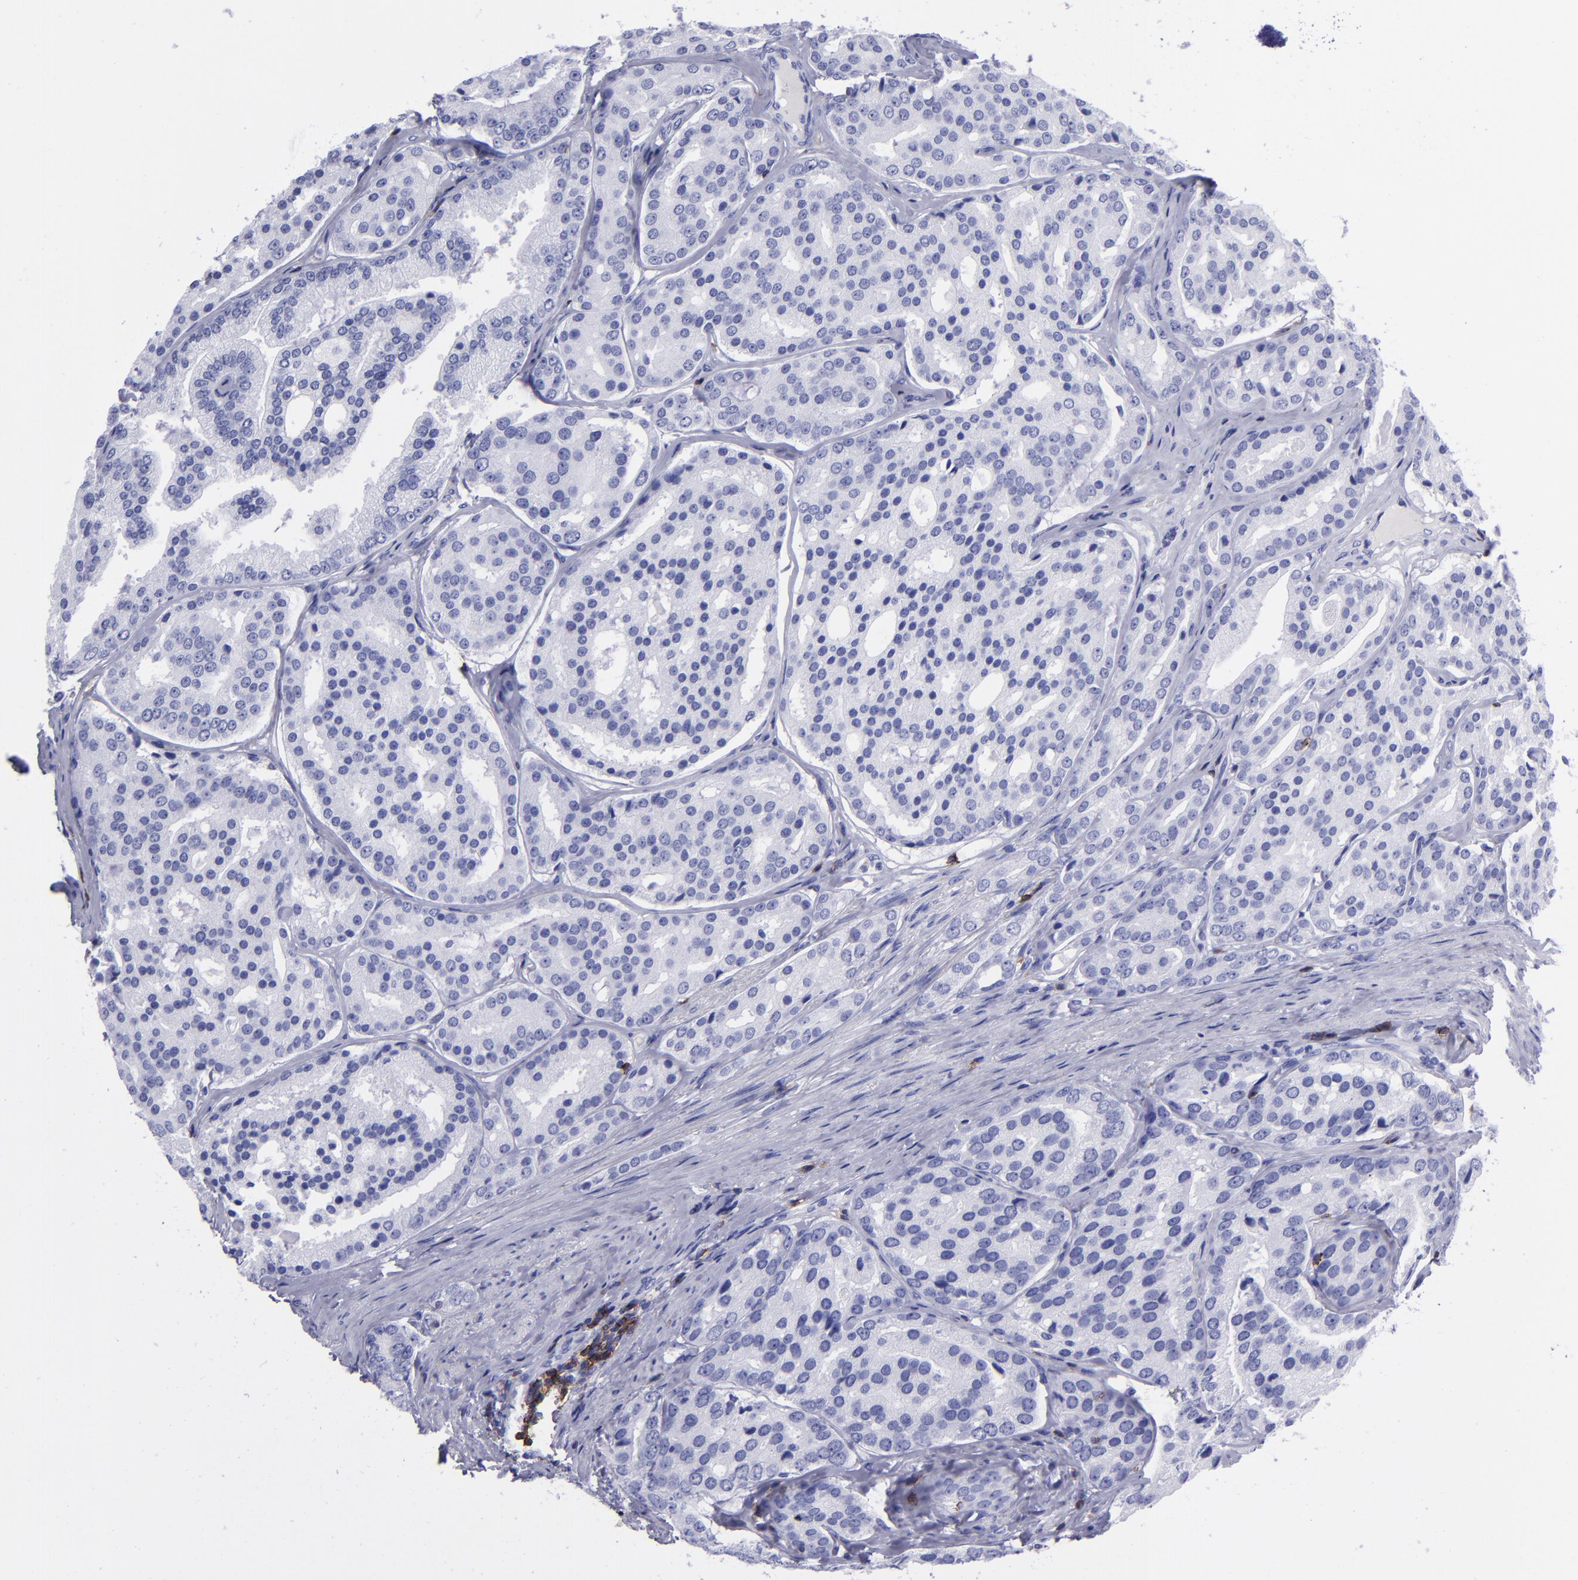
{"staining": {"intensity": "negative", "quantity": "none", "location": "none"}, "tissue": "prostate cancer", "cell_type": "Tumor cells", "image_type": "cancer", "snomed": [{"axis": "morphology", "description": "Adenocarcinoma, High grade"}, {"axis": "topography", "description": "Prostate"}], "caption": "A histopathology image of high-grade adenocarcinoma (prostate) stained for a protein exhibits no brown staining in tumor cells.", "gene": "CD6", "patient": {"sex": "male", "age": 64}}